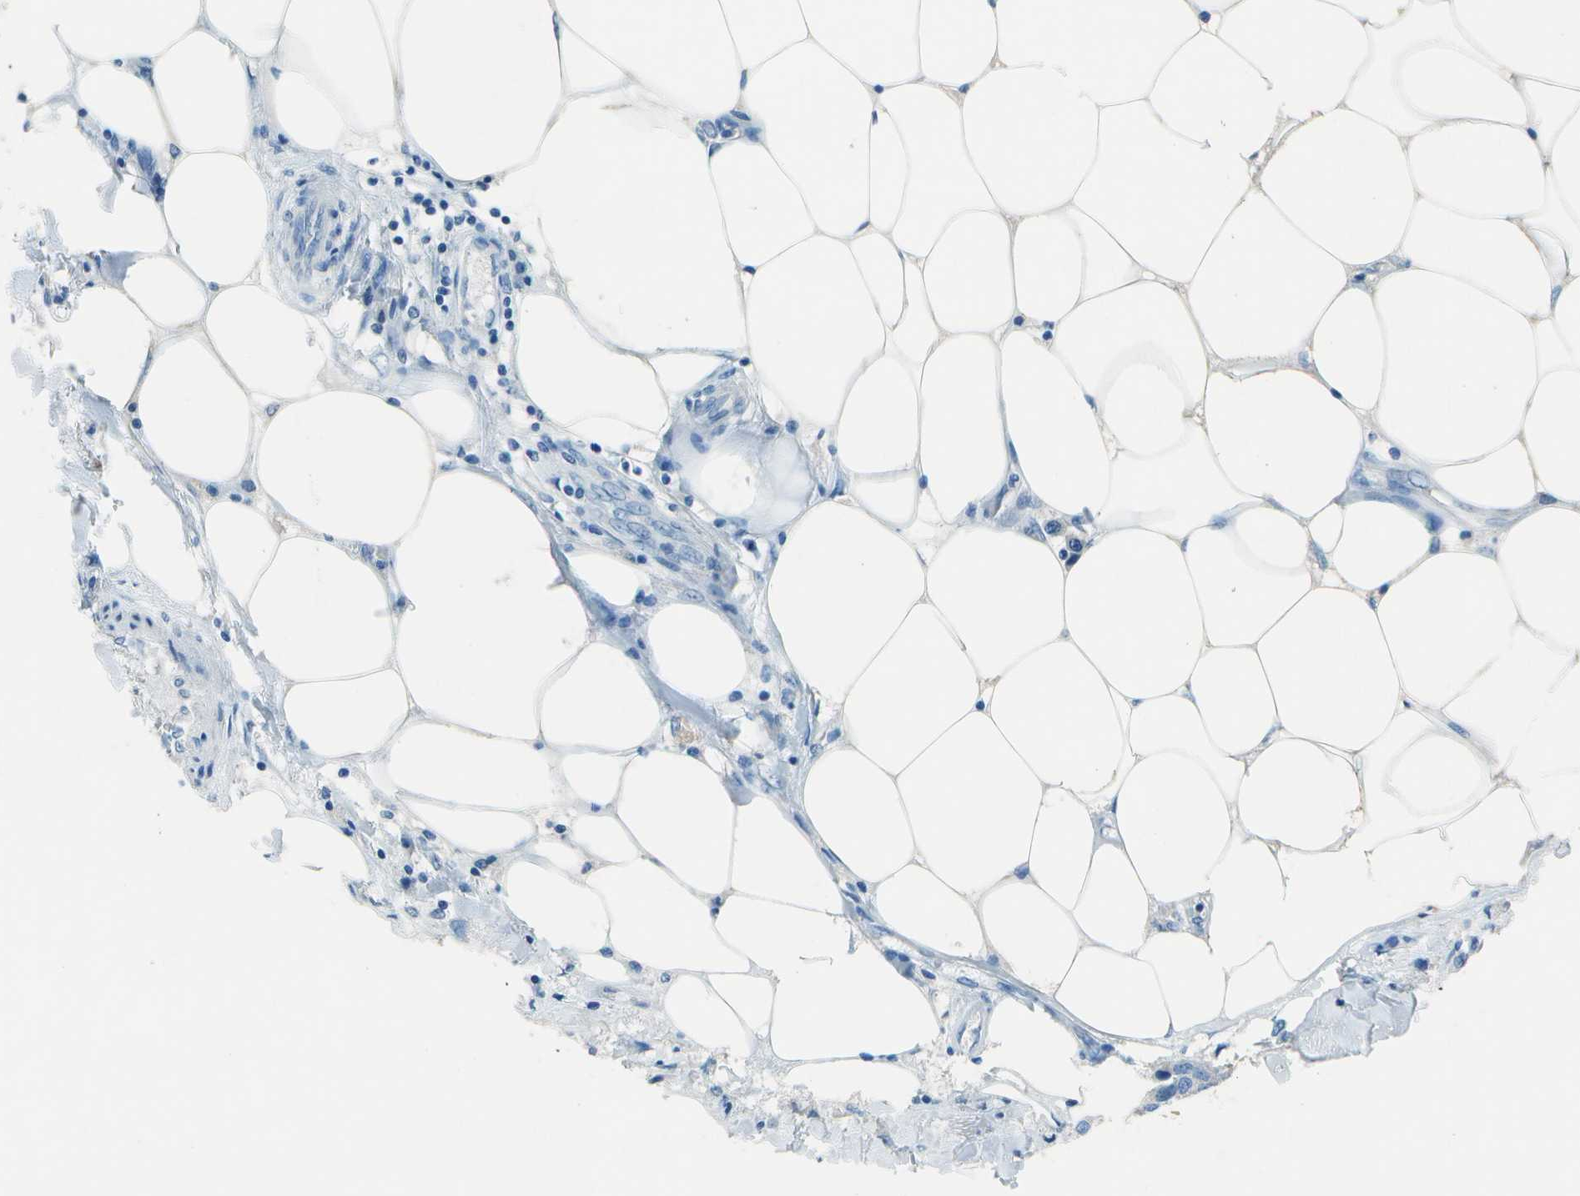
{"staining": {"intensity": "negative", "quantity": "none", "location": "none"}, "tissue": "breast cancer", "cell_type": "Tumor cells", "image_type": "cancer", "snomed": [{"axis": "morphology", "description": "Duct carcinoma"}, {"axis": "topography", "description": "Breast"}], "caption": "Immunohistochemical staining of breast cancer (infiltrating ductal carcinoma) demonstrates no significant positivity in tumor cells. (Brightfield microscopy of DAB immunohistochemistry (IHC) at high magnification).", "gene": "LGI2", "patient": {"sex": "female", "age": 80}}